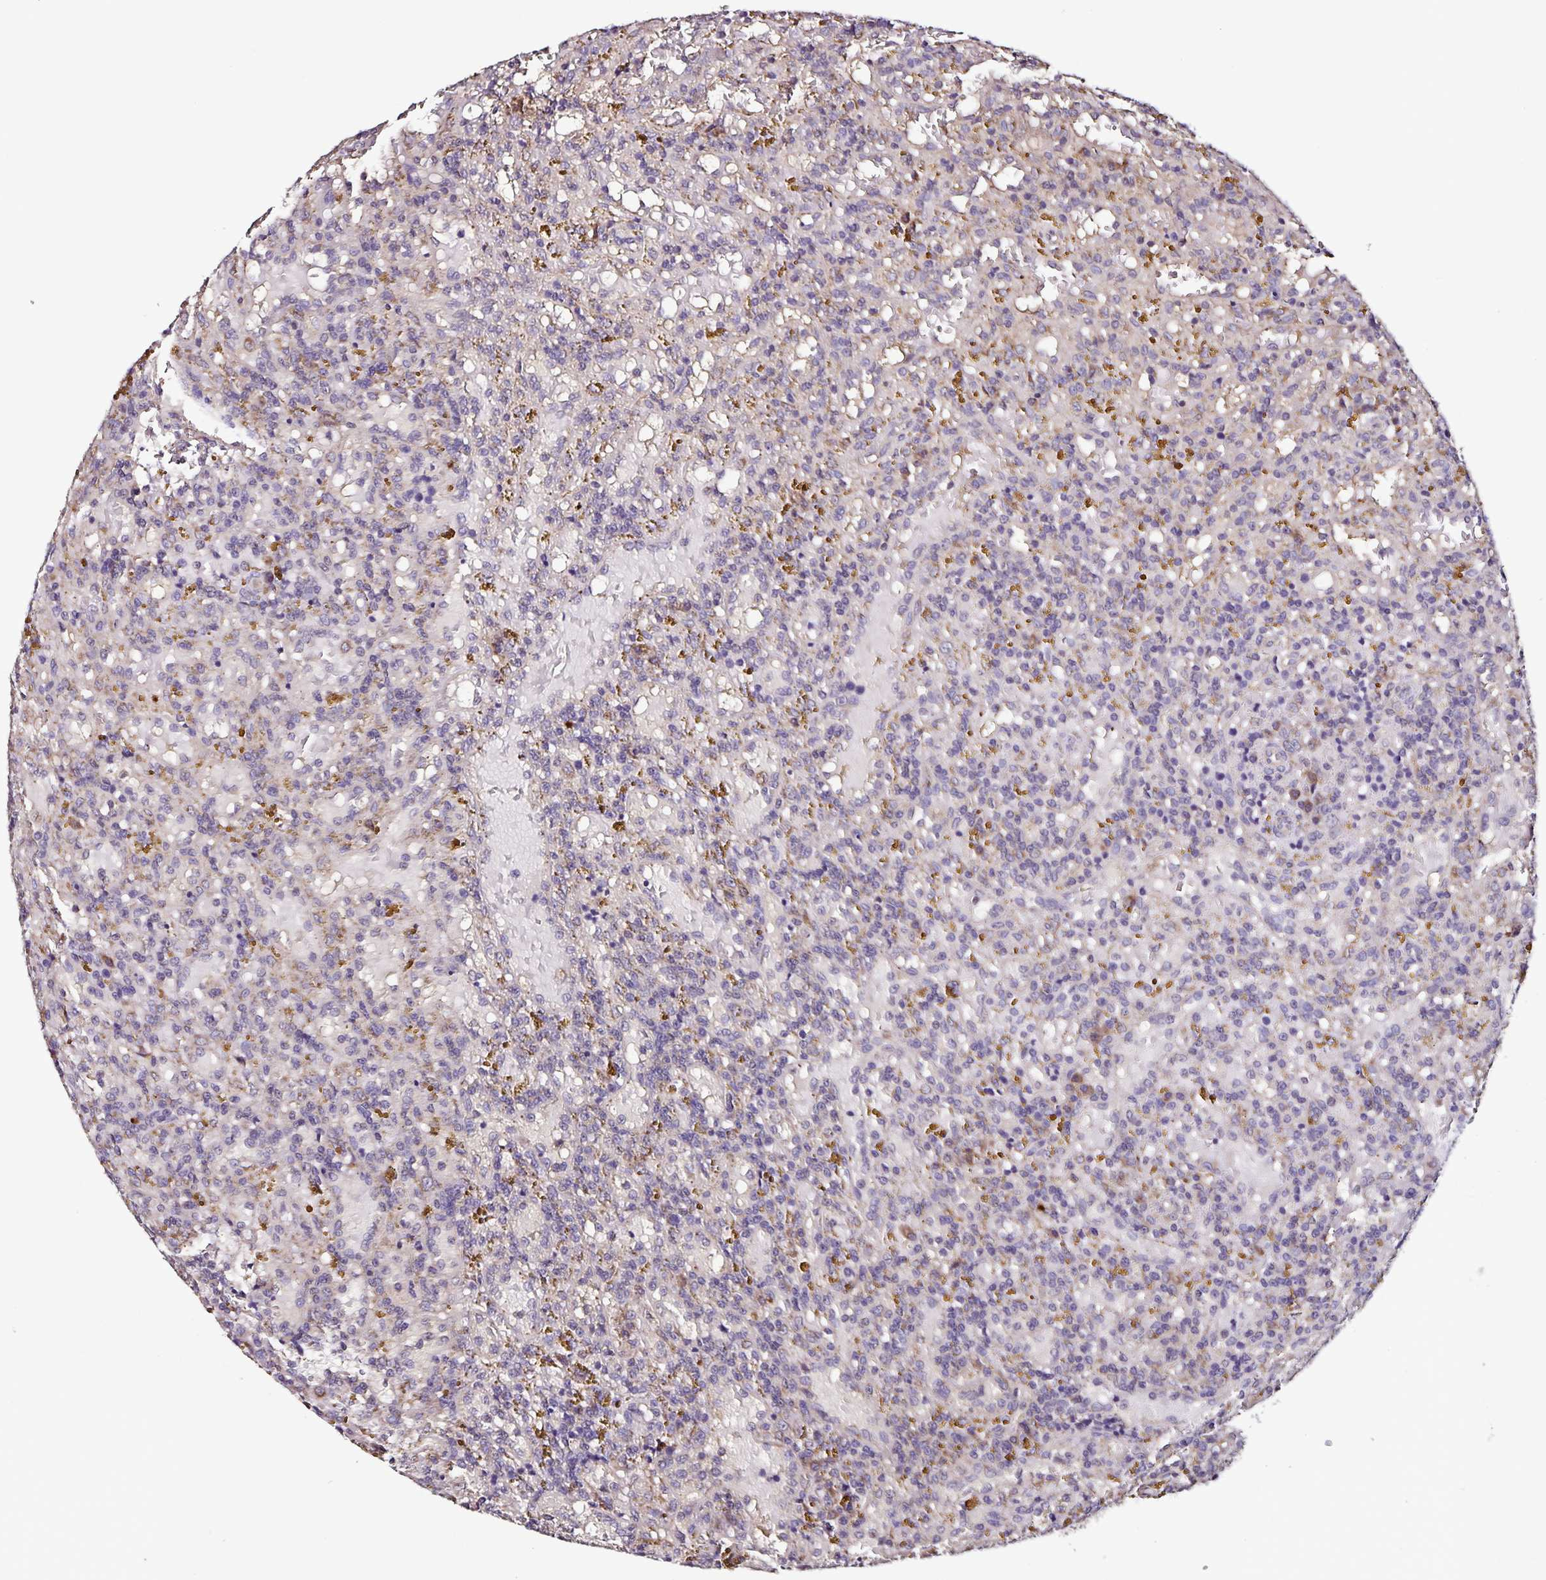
{"staining": {"intensity": "negative", "quantity": "none", "location": "none"}, "tissue": "lymphoma", "cell_type": "Tumor cells", "image_type": "cancer", "snomed": [{"axis": "morphology", "description": "Malignant lymphoma, non-Hodgkin's type, Low grade"}, {"axis": "topography", "description": "Spleen"}], "caption": "This is an immunohistochemistry (IHC) photomicrograph of human malignant lymphoma, non-Hodgkin's type (low-grade). There is no positivity in tumor cells.", "gene": "MAN1A1", "patient": {"sex": "female", "age": 65}}